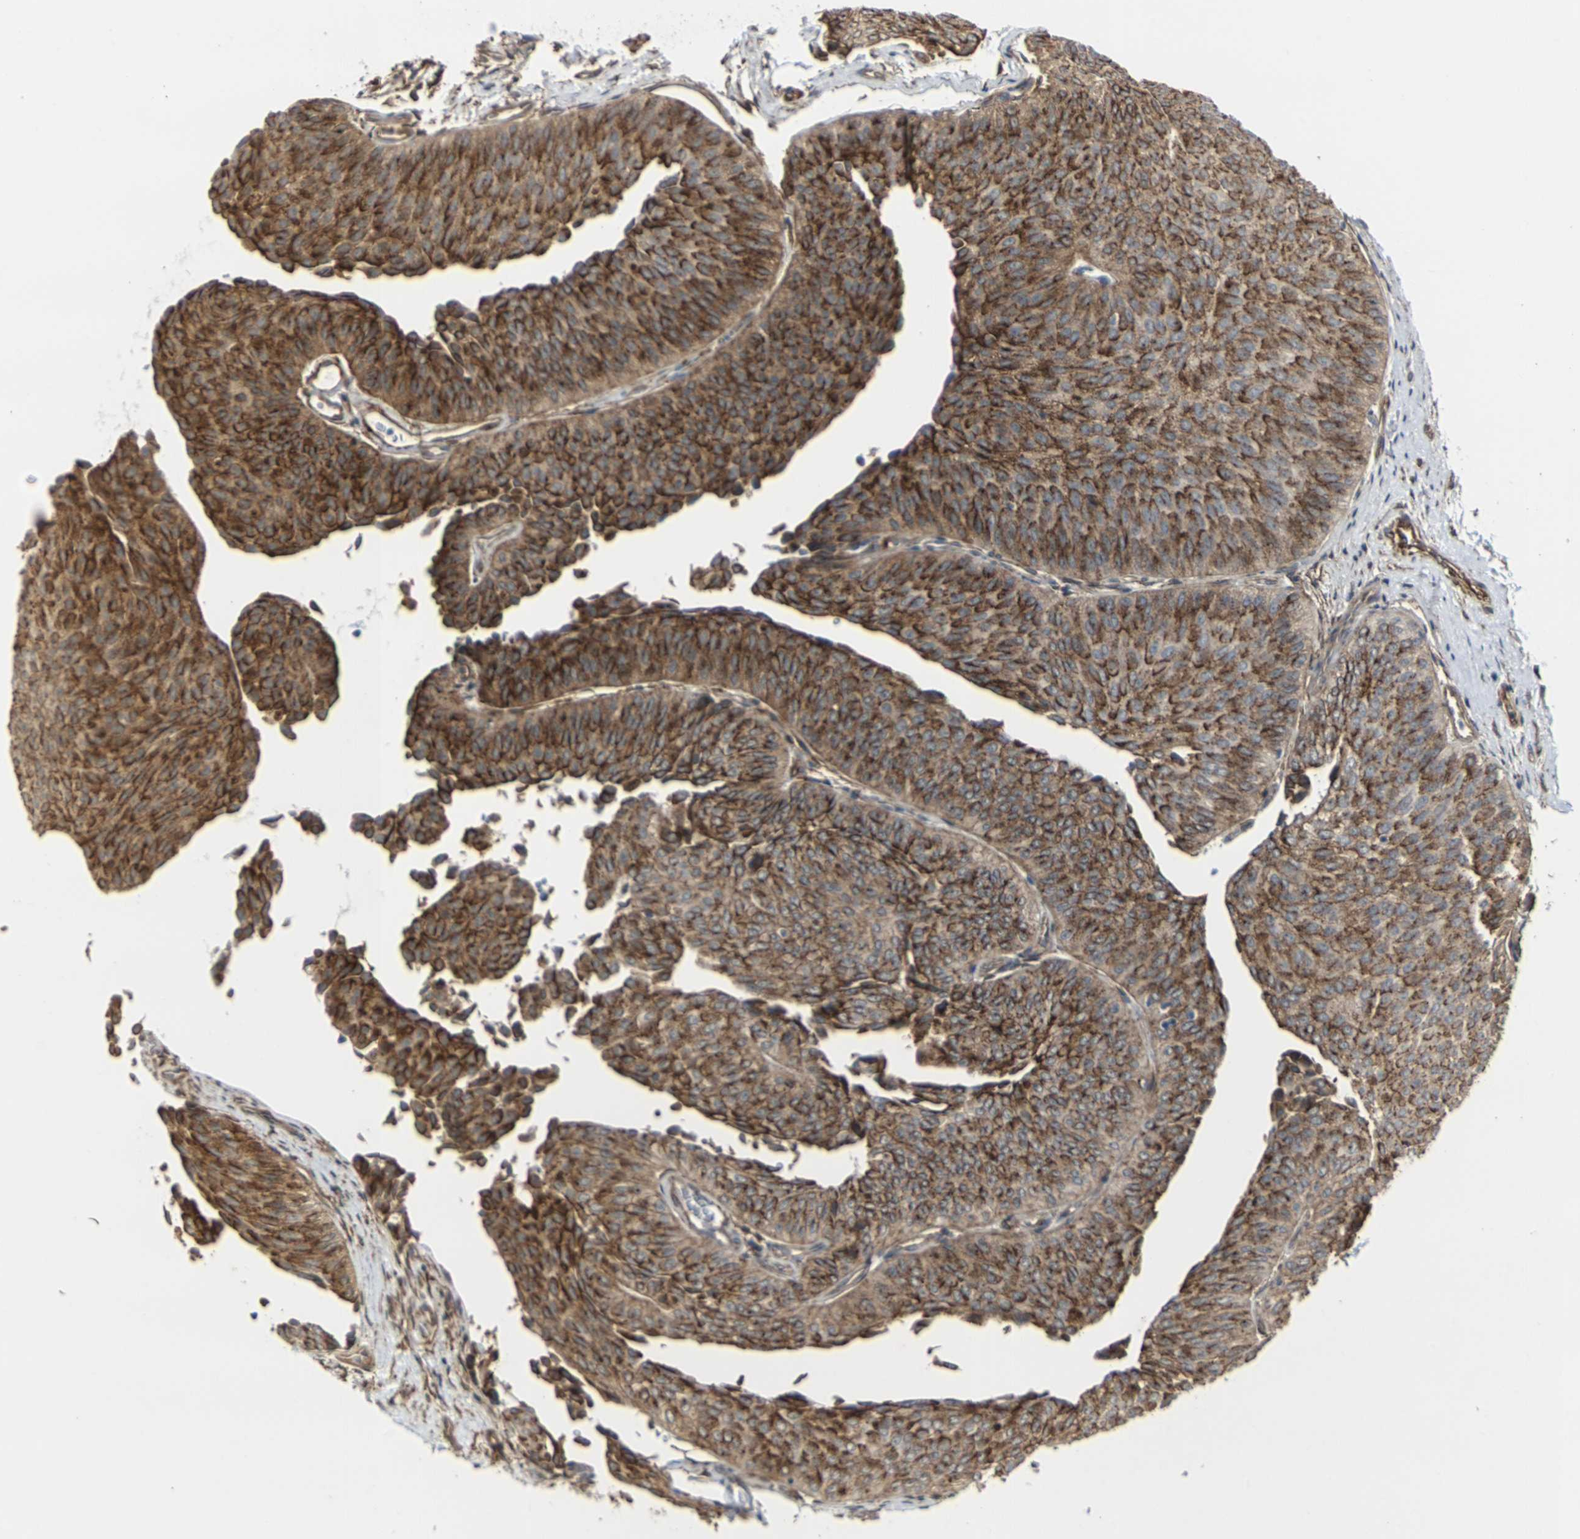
{"staining": {"intensity": "strong", "quantity": ">75%", "location": "cytoplasmic/membranous"}, "tissue": "urothelial cancer", "cell_type": "Tumor cells", "image_type": "cancer", "snomed": [{"axis": "morphology", "description": "Urothelial carcinoma, Low grade"}, {"axis": "topography", "description": "Urinary bladder"}], "caption": "Low-grade urothelial carcinoma stained for a protein (brown) reveals strong cytoplasmic/membranous positive staining in approximately >75% of tumor cells.", "gene": "MYOF", "patient": {"sex": "female", "age": 60}}